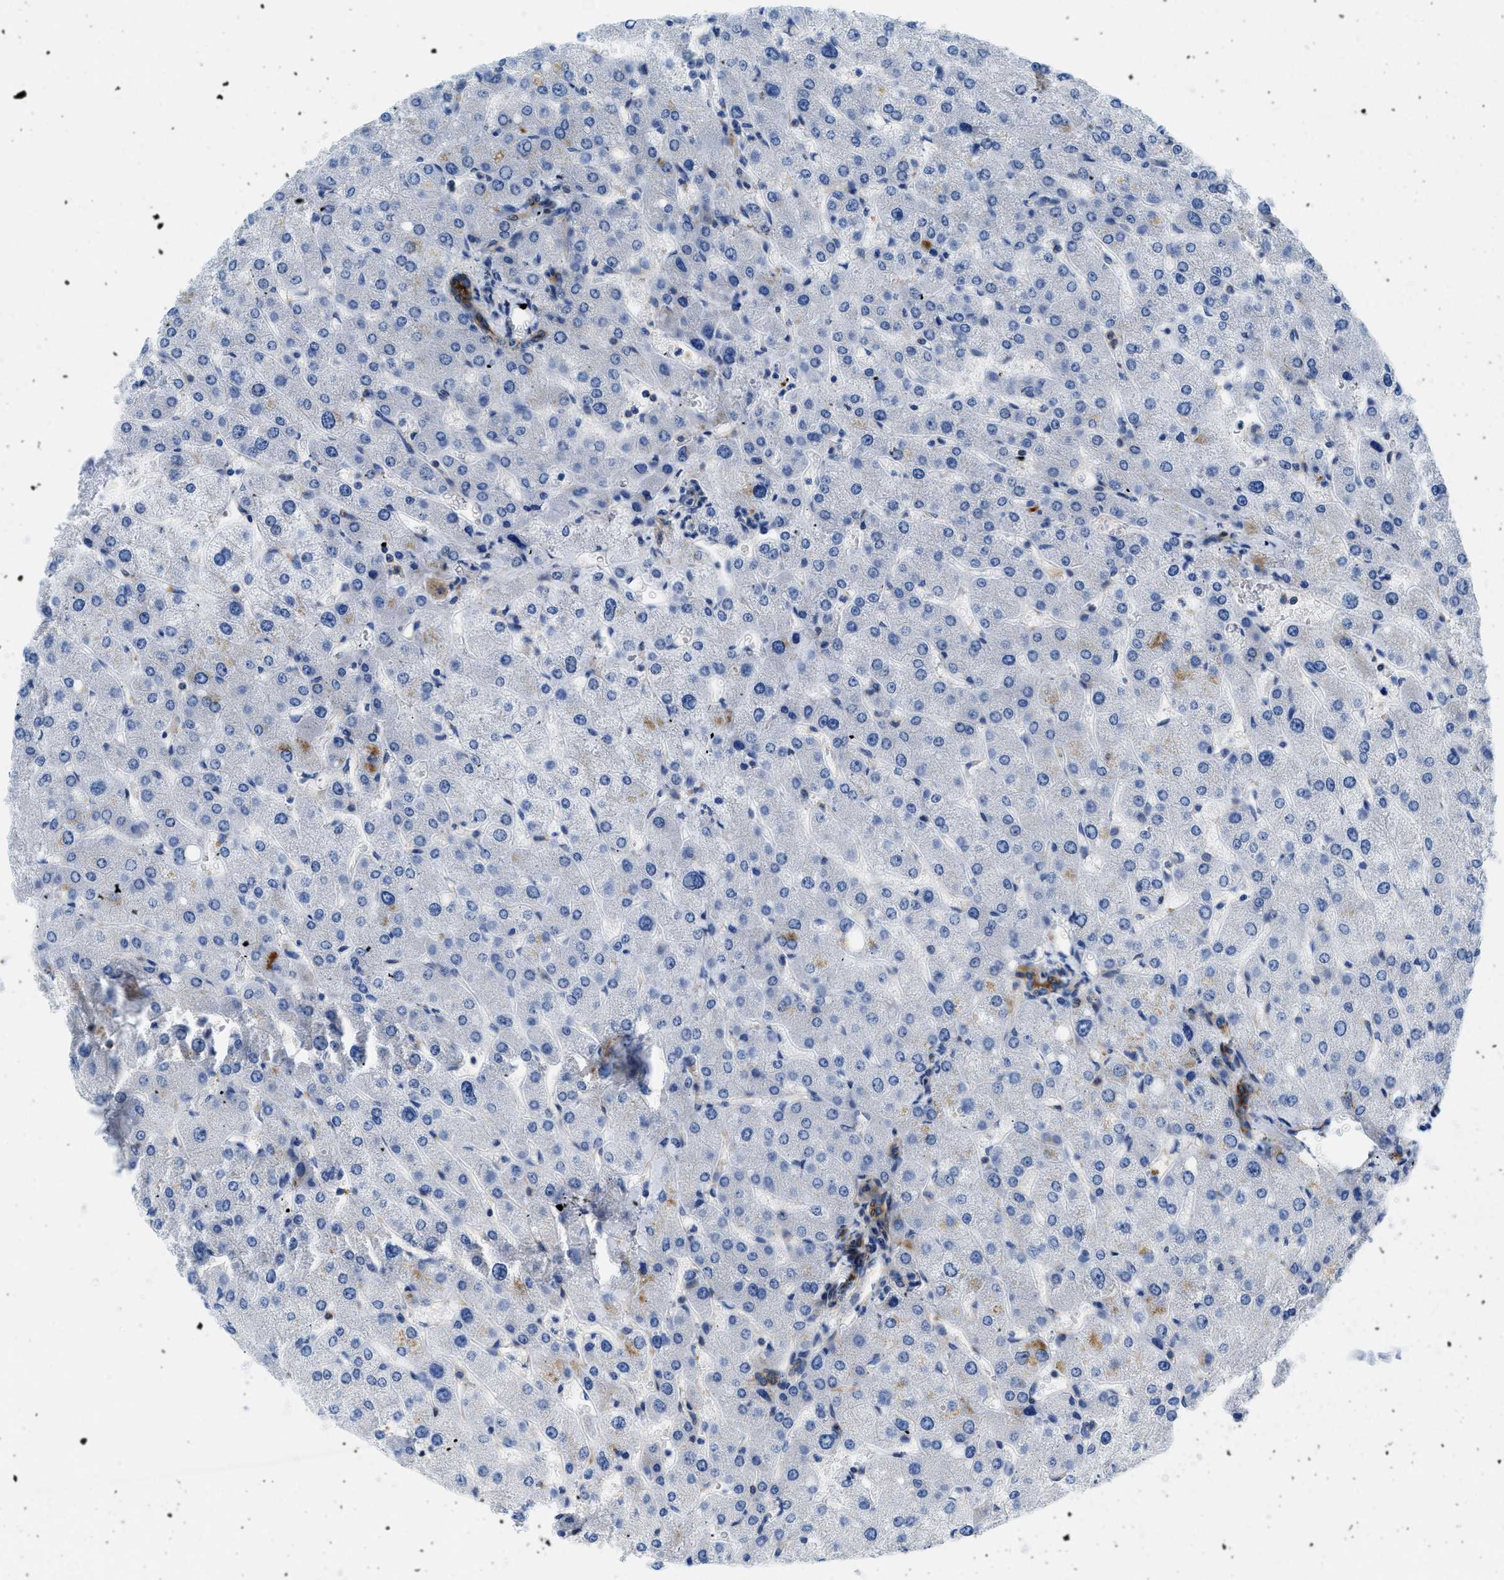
{"staining": {"intensity": "moderate", "quantity": ">75%", "location": "cytoplasmic/membranous"}, "tissue": "liver", "cell_type": "Cholangiocytes", "image_type": "normal", "snomed": [{"axis": "morphology", "description": "Normal tissue, NOS"}, {"axis": "topography", "description": "Liver"}], "caption": "Immunohistochemistry micrograph of normal liver stained for a protein (brown), which exhibits medium levels of moderate cytoplasmic/membranous staining in approximately >75% of cholangiocytes.", "gene": "CUTA", "patient": {"sex": "male", "age": 55}}